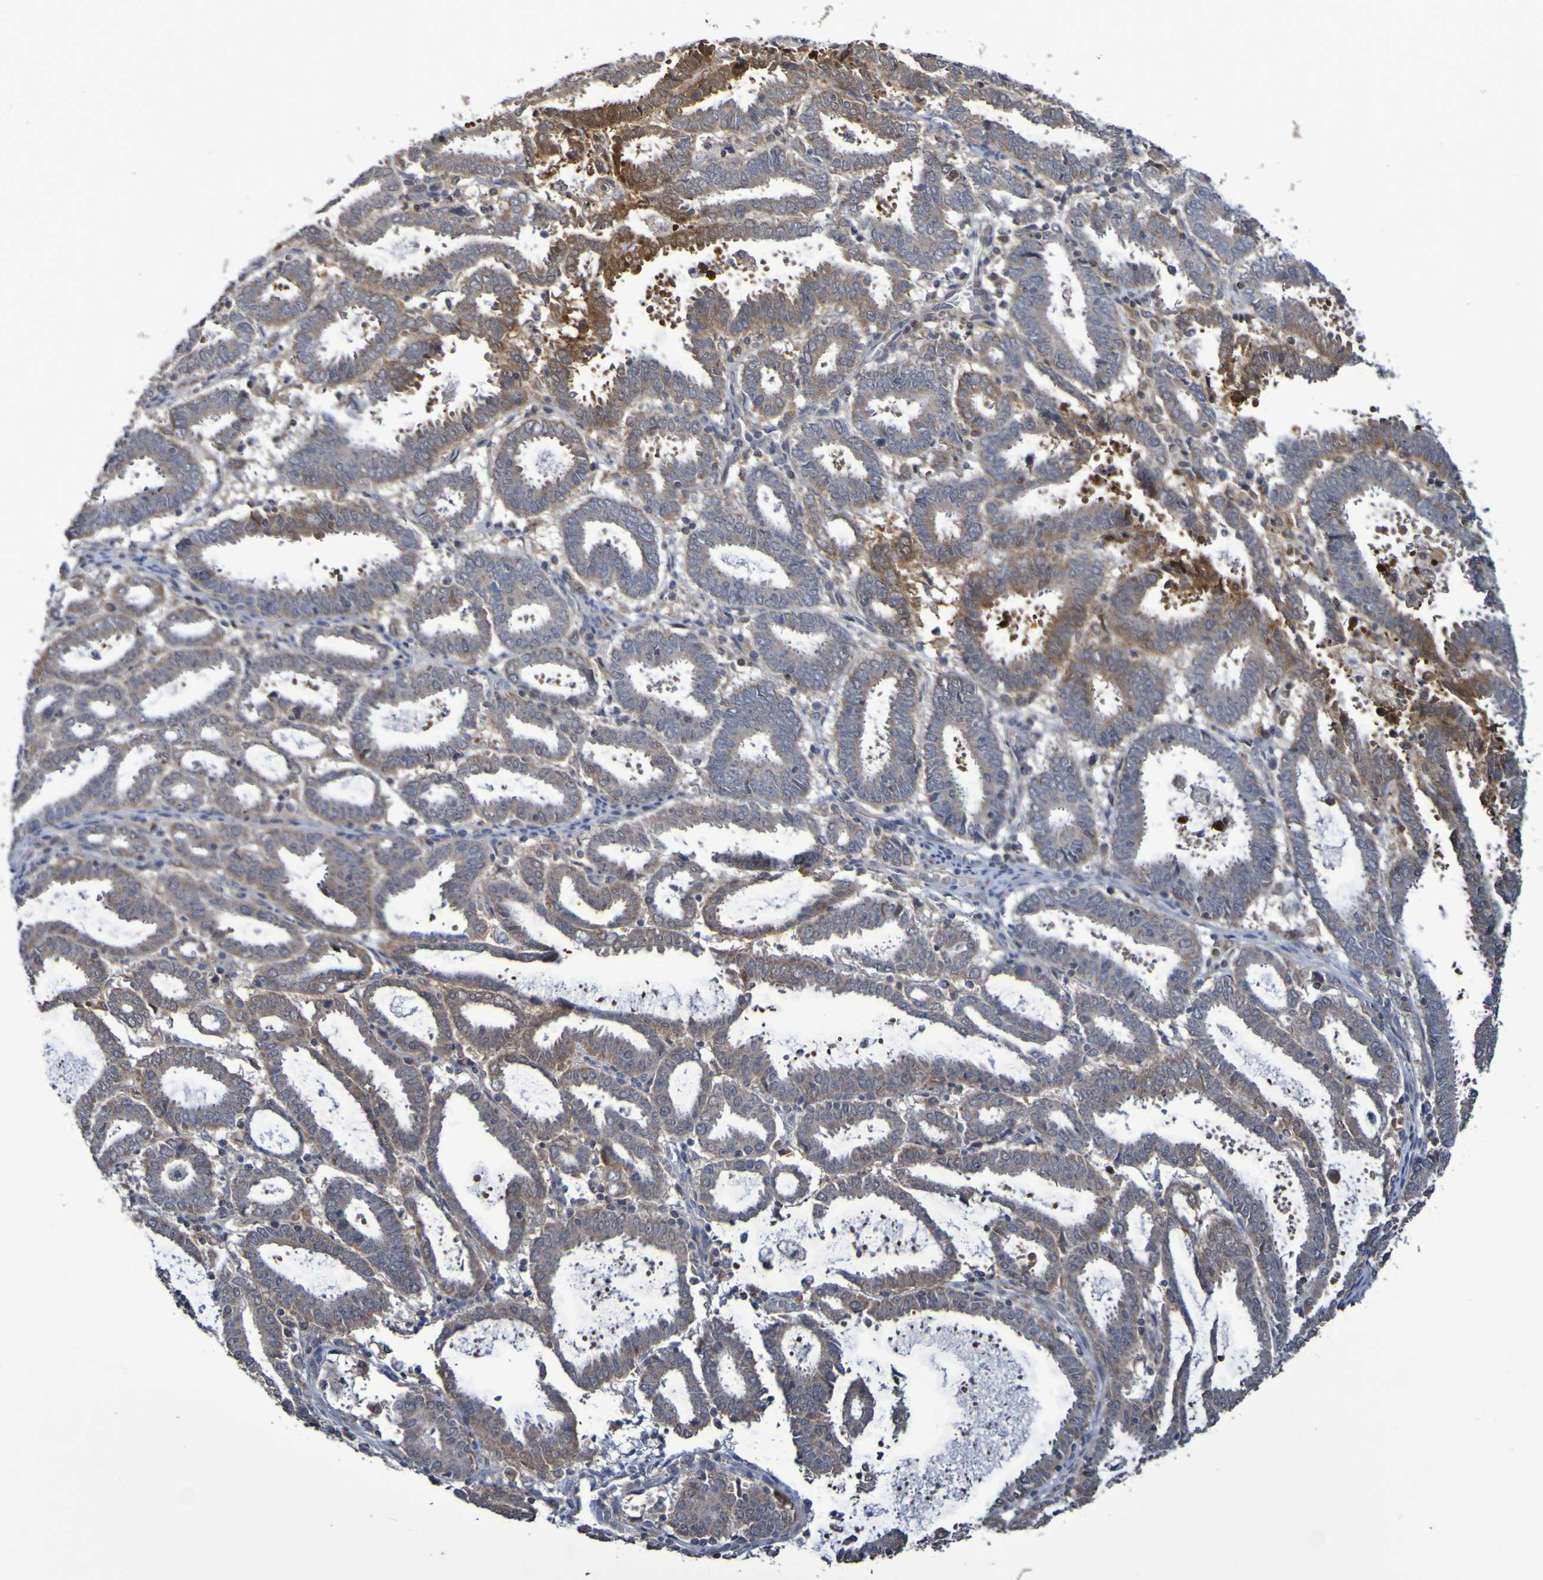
{"staining": {"intensity": "moderate", "quantity": "<25%", "location": "cytoplasmic/membranous"}, "tissue": "endometrial cancer", "cell_type": "Tumor cells", "image_type": "cancer", "snomed": [{"axis": "morphology", "description": "Adenocarcinoma, NOS"}, {"axis": "topography", "description": "Uterus"}], "caption": "Tumor cells show moderate cytoplasmic/membranous positivity in approximately <25% of cells in endometrial adenocarcinoma.", "gene": "C3orf18", "patient": {"sex": "female", "age": 83}}